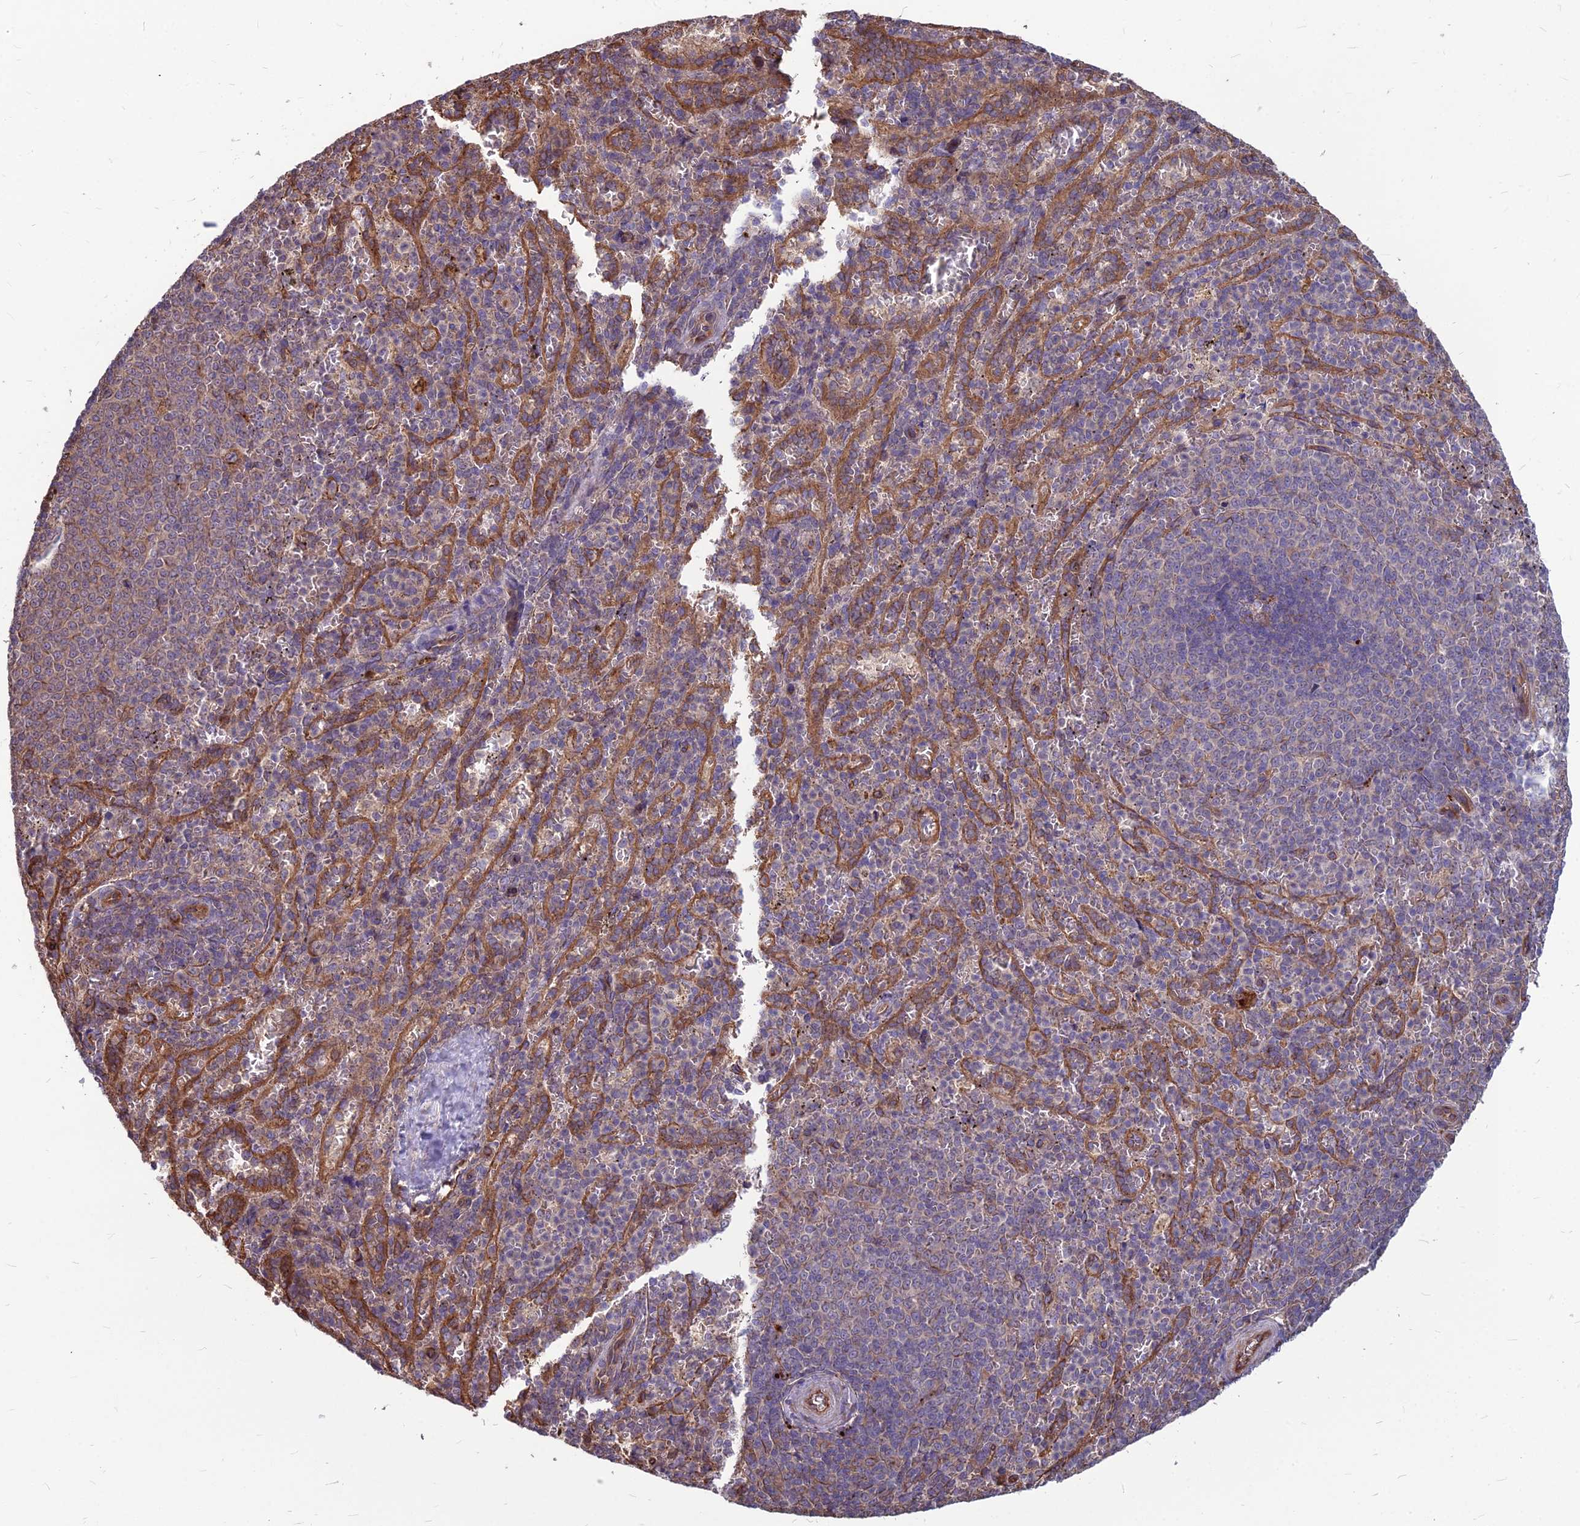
{"staining": {"intensity": "negative", "quantity": "none", "location": "none"}, "tissue": "spleen", "cell_type": "Cells in red pulp", "image_type": "normal", "snomed": [{"axis": "morphology", "description": "Normal tissue, NOS"}, {"axis": "topography", "description": "Spleen"}], "caption": "Spleen stained for a protein using immunohistochemistry (IHC) demonstrates no positivity cells in red pulp.", "gene": "LSM6", "patient": {"sex": "female", "age": 21}}